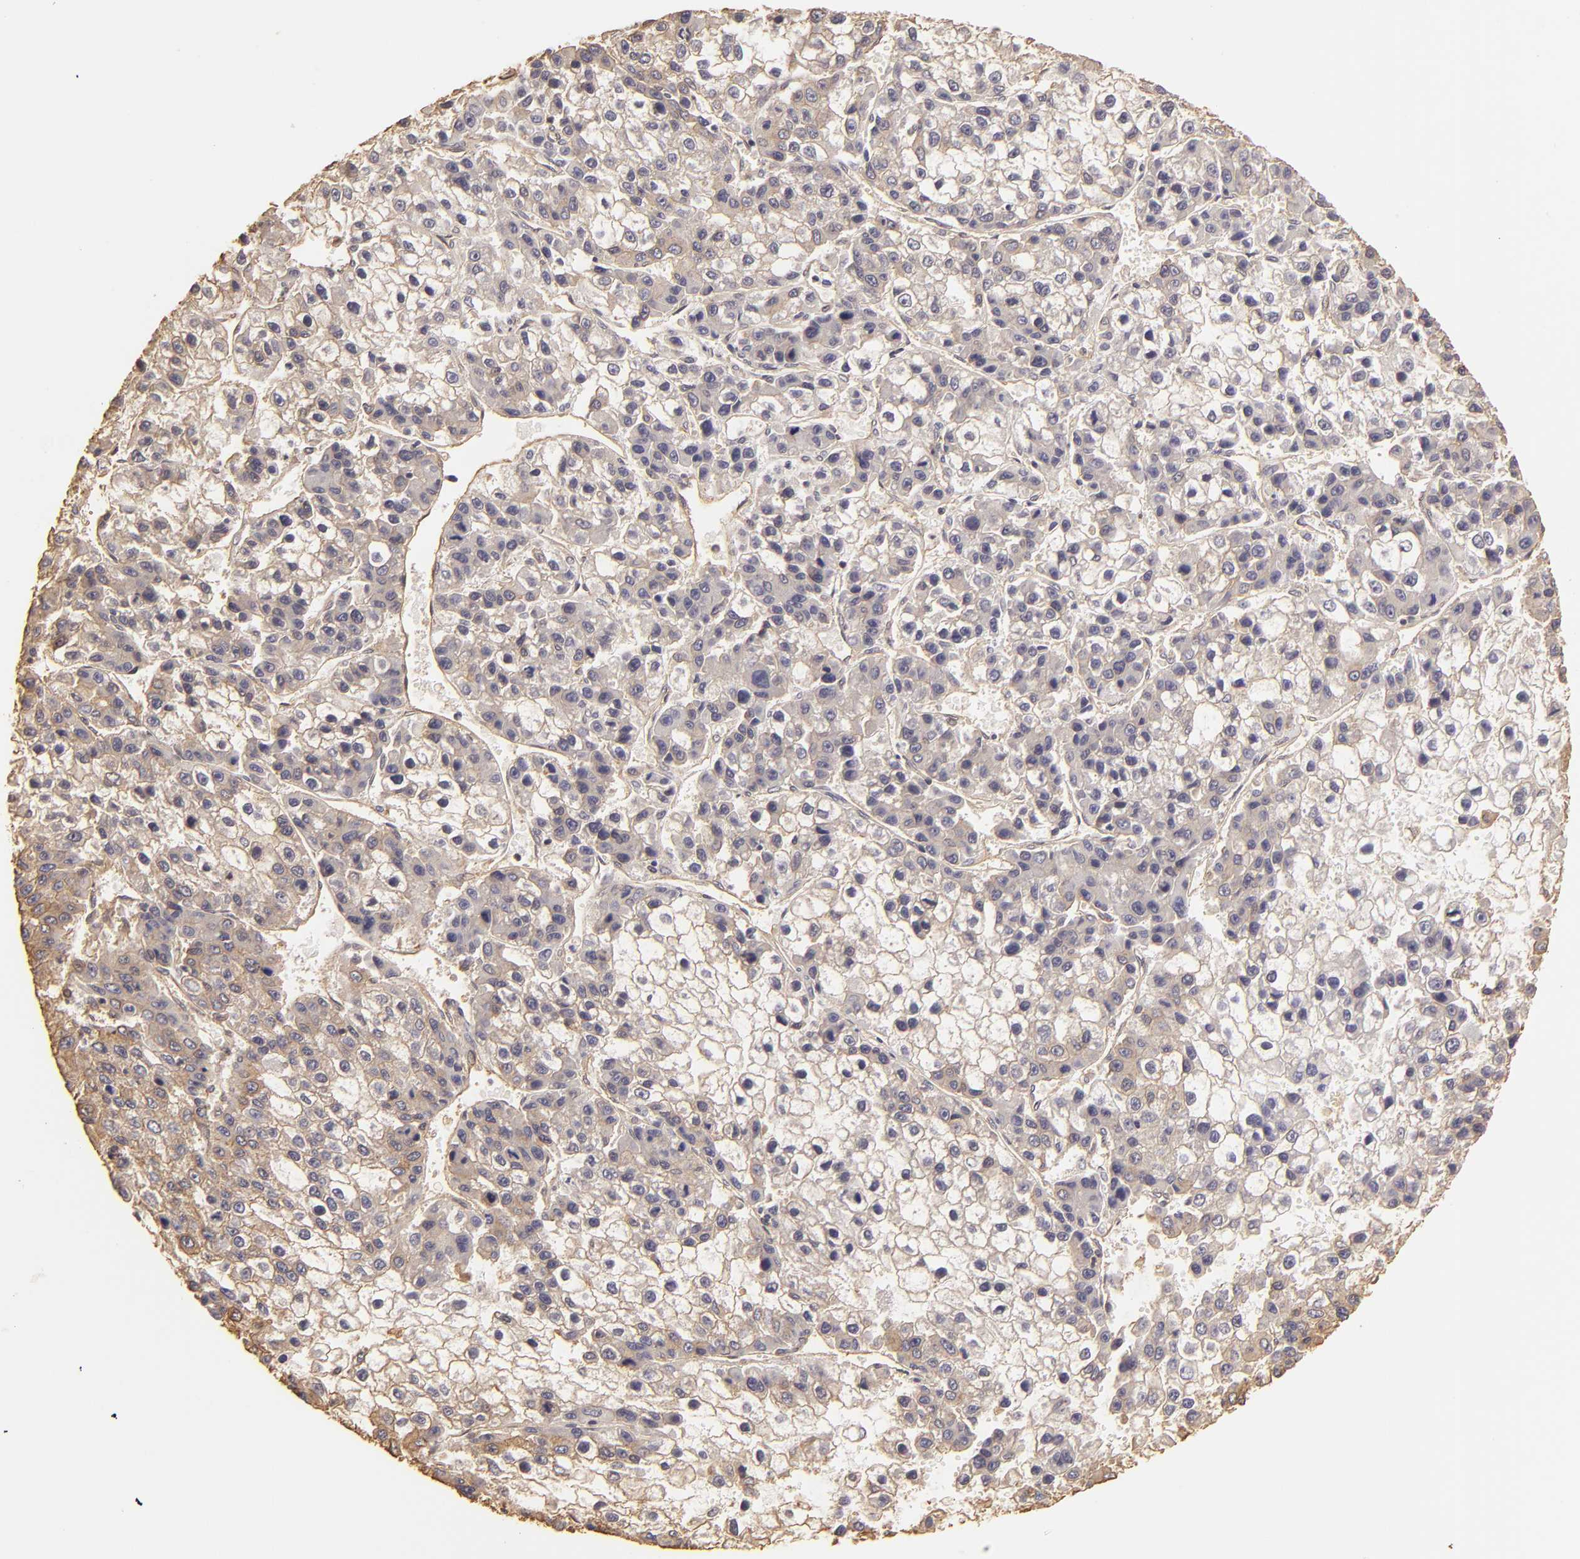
{"staining": {"intensity": "negative", "quantity": "none", "location": "none"}, "tissue": "liver cancer", "cell_type": "Tumor cells", "image_type": "cancer", "snomed": [{"axis": "morphology", "description": "Carcinoma, Hepatocellular, NOS"}, {"axis": "topography", "description": "Liver"}], "caption": "The immunohistochemistry (IHC) image has no significant expression in tumor cells of liver hepatocellular carcinoma tissue.", "gene": "HSPB6", "patient": {"sex": "female", "age": 66}}